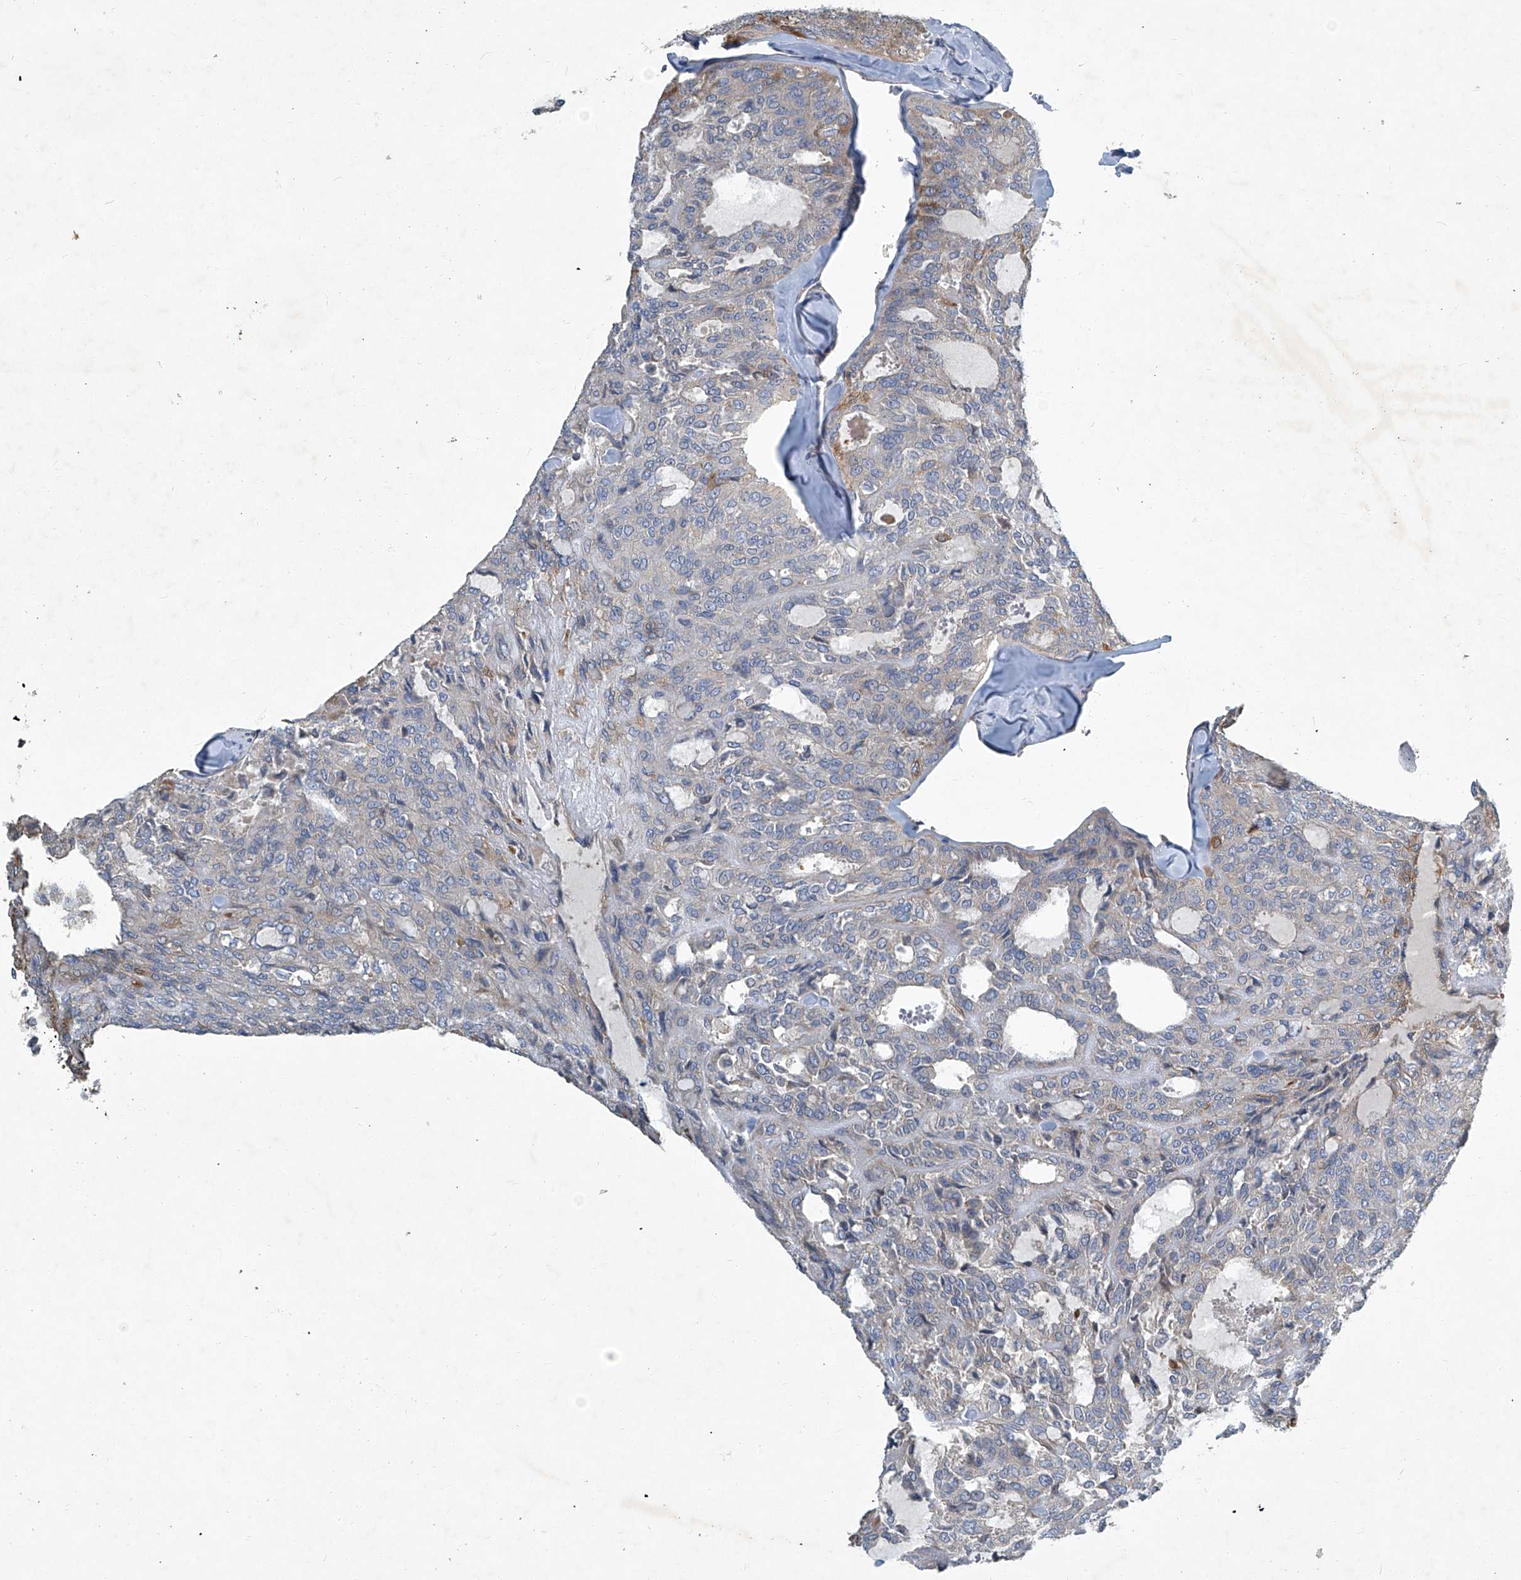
{"staining": {"intensity": "weak", "quantity": "25%-75%", "location": "cytoplasmic/membranous"}, "tissue": "thyroid cancer", "cell_type": "Tumor cells", "image_type": "cancer", "snomed": [{"axis": "morphology", "description": "Follicular adenoma carcinoma, NOS"}, {"axis": "topography", "description": "Thyroid gland"}], "caption": "Weak cytoplasmic/membranous protein expression is seen in about 25%-75% of tumor cells in thyroid cancer (follicular adenoma carcinoma).", "gene": "SLC26A11", "patient": {"sex": "male", "age": 75}}